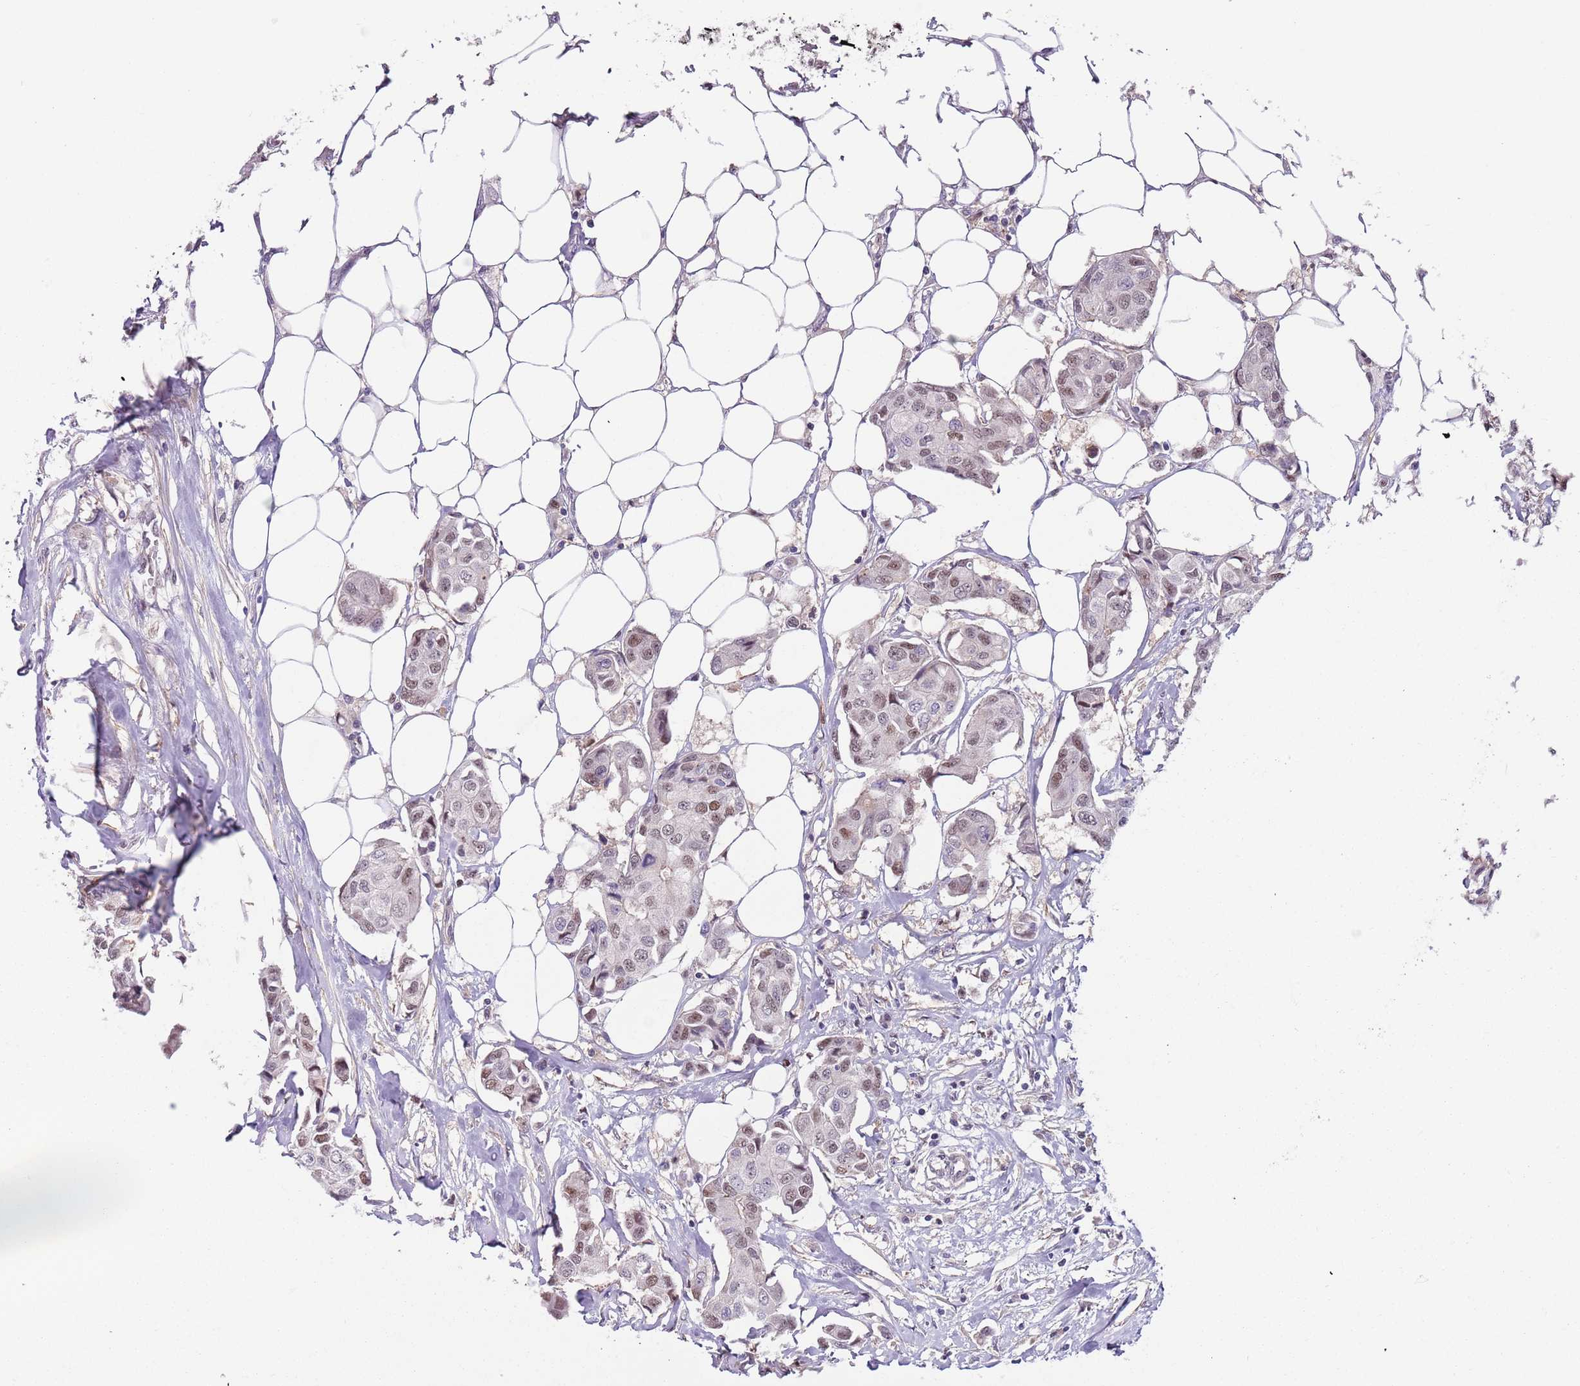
{"staining": {"intensity": "moderate", "quantity": "25%-75%", "location": "nuclear"}, "tissue": "breast cancer", "cell_type": "Tumor cells", "image_type": "cancer", "snomed": [{"axis": "morphology", "description": "Duct carcinoma"}, {"axis": "topography", "description": "Breast"}, {"axis": "topography", "description": "Lymph node"}], "caption": "Immunohistochemistry (IHC) of human breast invasive ductal carcinoma displays medium levels of moderate nuclear staining in approximately 25%-75% of tumor cells.", "gene": "RMND5B", "patient": {"sex": "female", "age": 80}}